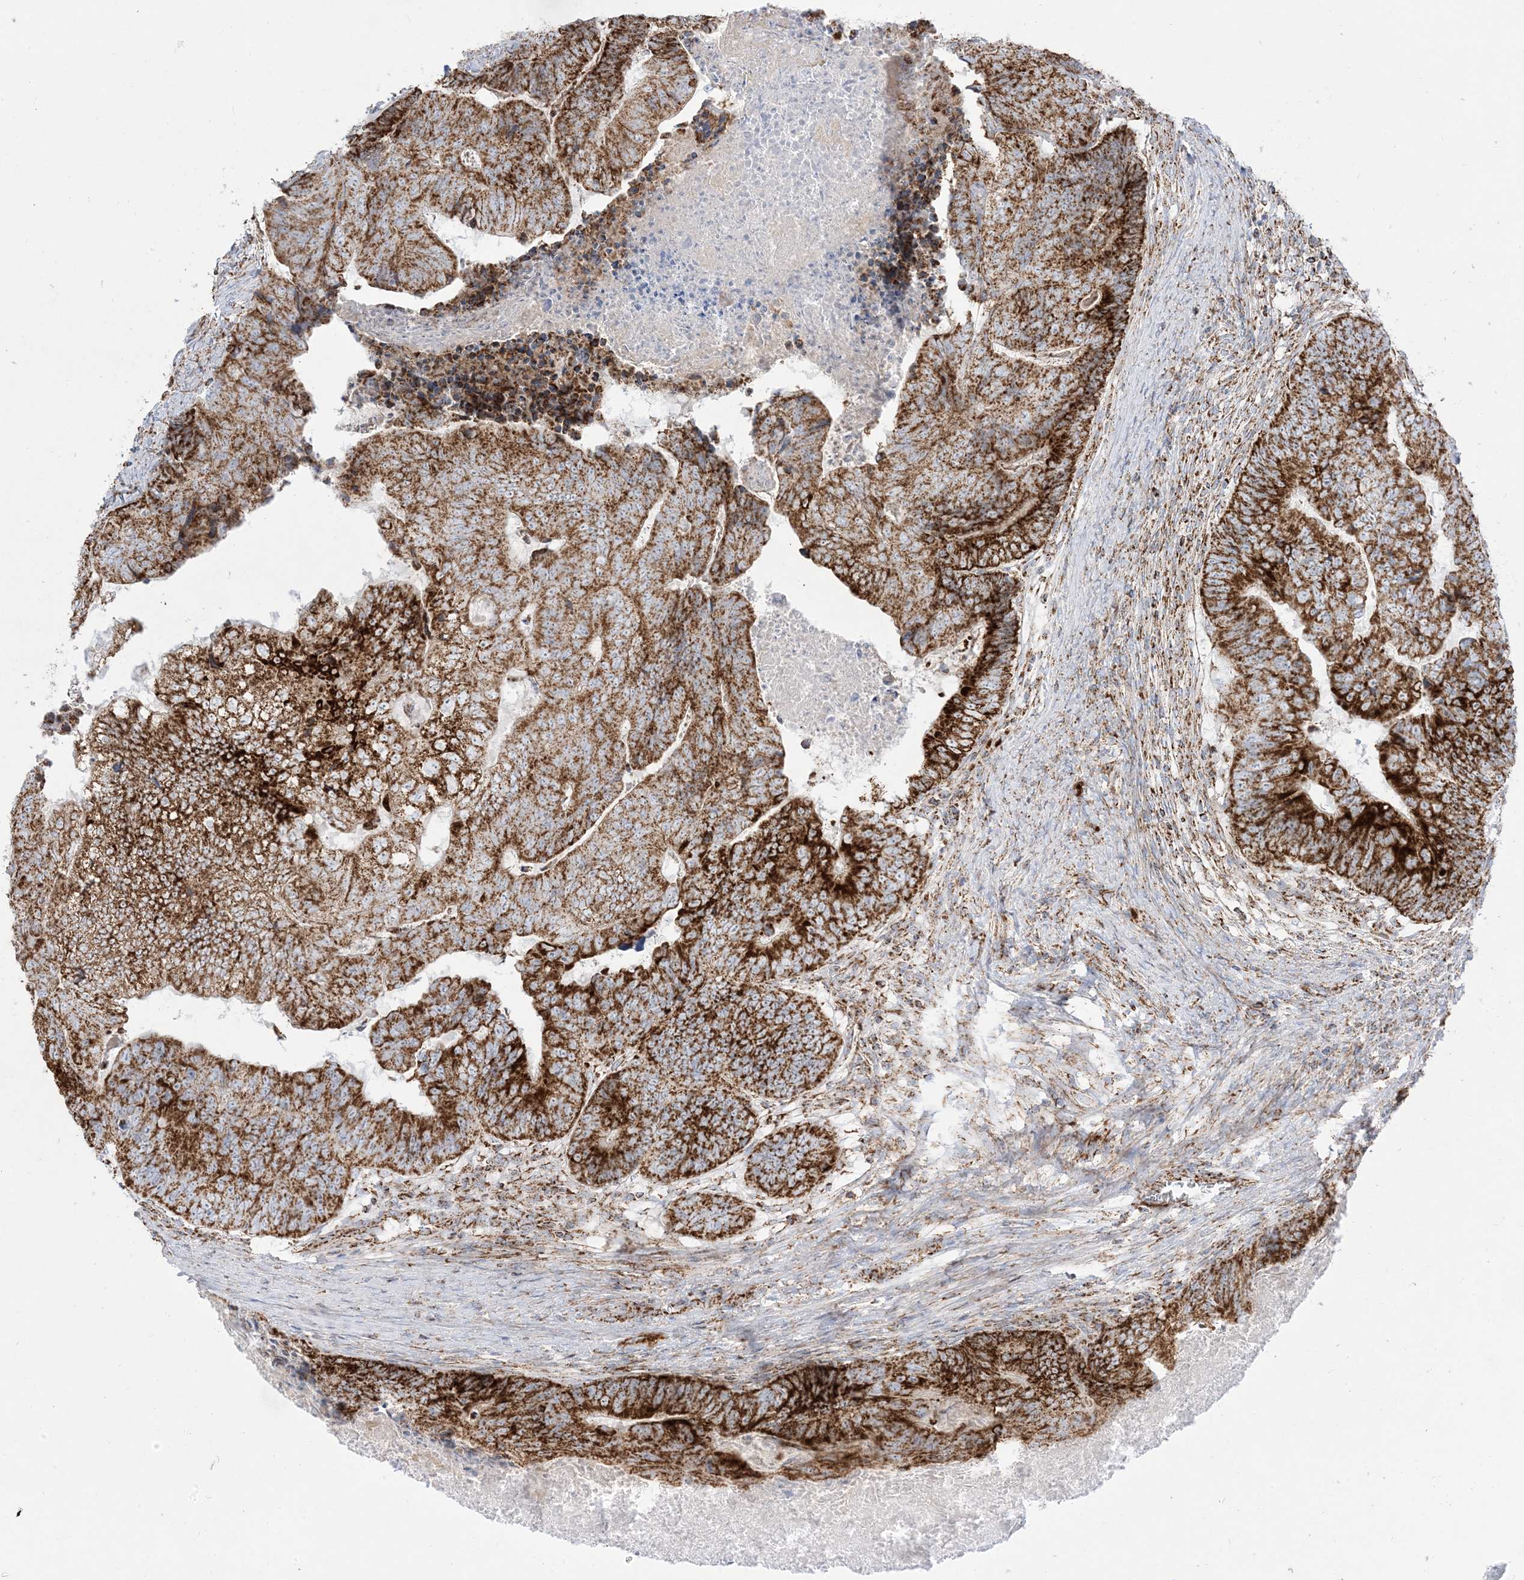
{"staining": {"intensity": "strong", "quantity": ">75%", "location": "cytoplasmic/membranous"}, "tissue": "colorectal cancer", "cell_type": "Tumor cells", "image_type": "cancer", "snomed": [{"axis": "morphology", "description": "Adenocarcinoma, NOS"}, {"axis": "topography", "description": "Colon"}], "caption": "The immunohistochemical stain shows strong cytoplasmic/membranous positivity in tumor cells of adenocarcinoma (colorectal) tissue.", "gene": "MRPS36", "patient": {"sex": "female", "age": 67}}